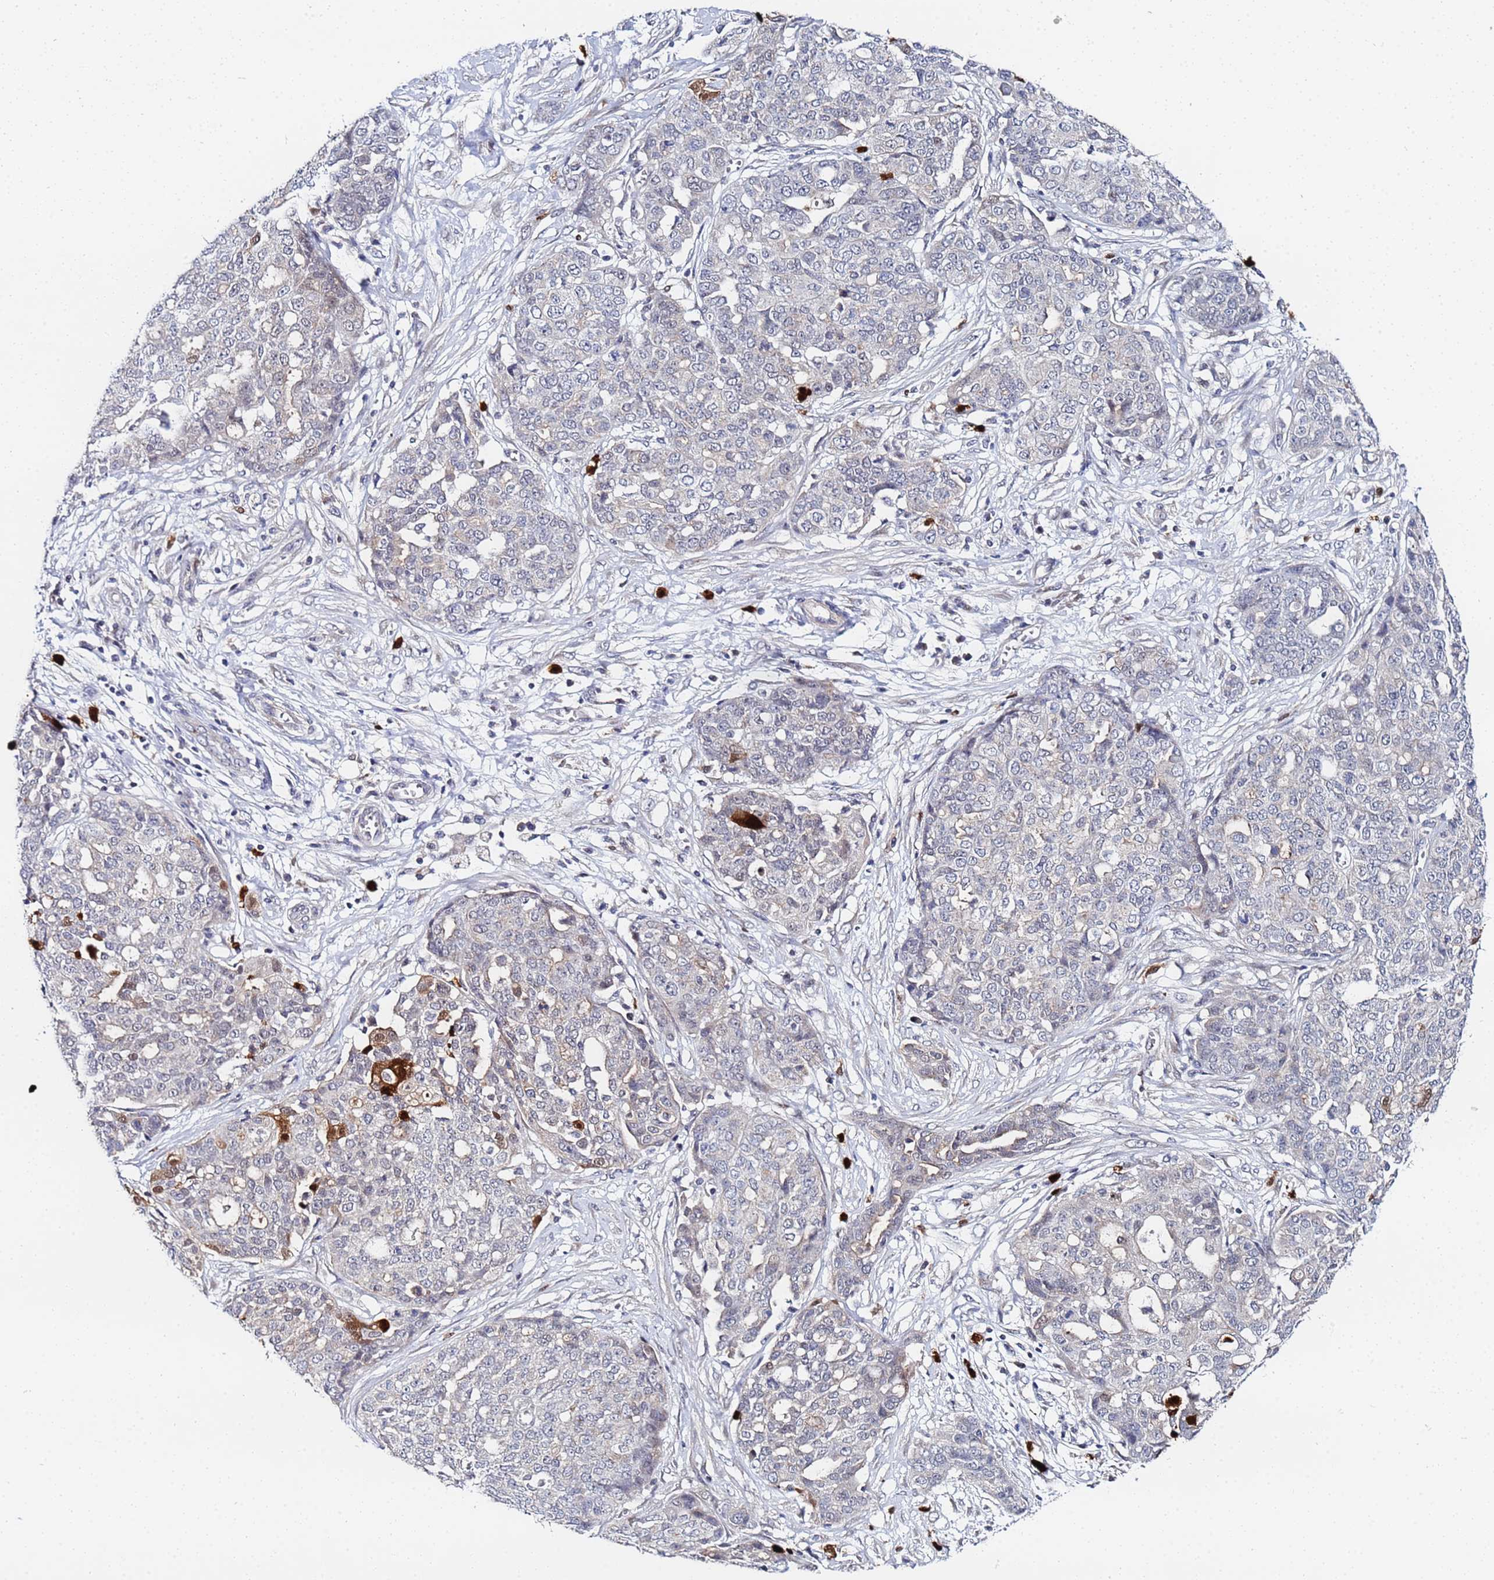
{"staining": {"intensity": "negative", "quantity": "none", "location": "none"}, "tissue": "ovarian cancer", "cell_type": "Tumor cells", "image_type": "cancer", "snomed": [{"axis": "morphology", "description": "Cystadenocarcinoma, serous, NOS"}, {"axis": "topography", "description": "Soft tissue"}, {"axis": "topography", "description": "Ovary"}], "caption": "Tumor cells show no significant positivity in ovarian serous cystadenocarcinoma.", "gene": "MTCL1", "patient": {"sex": "female", "age": 57}}